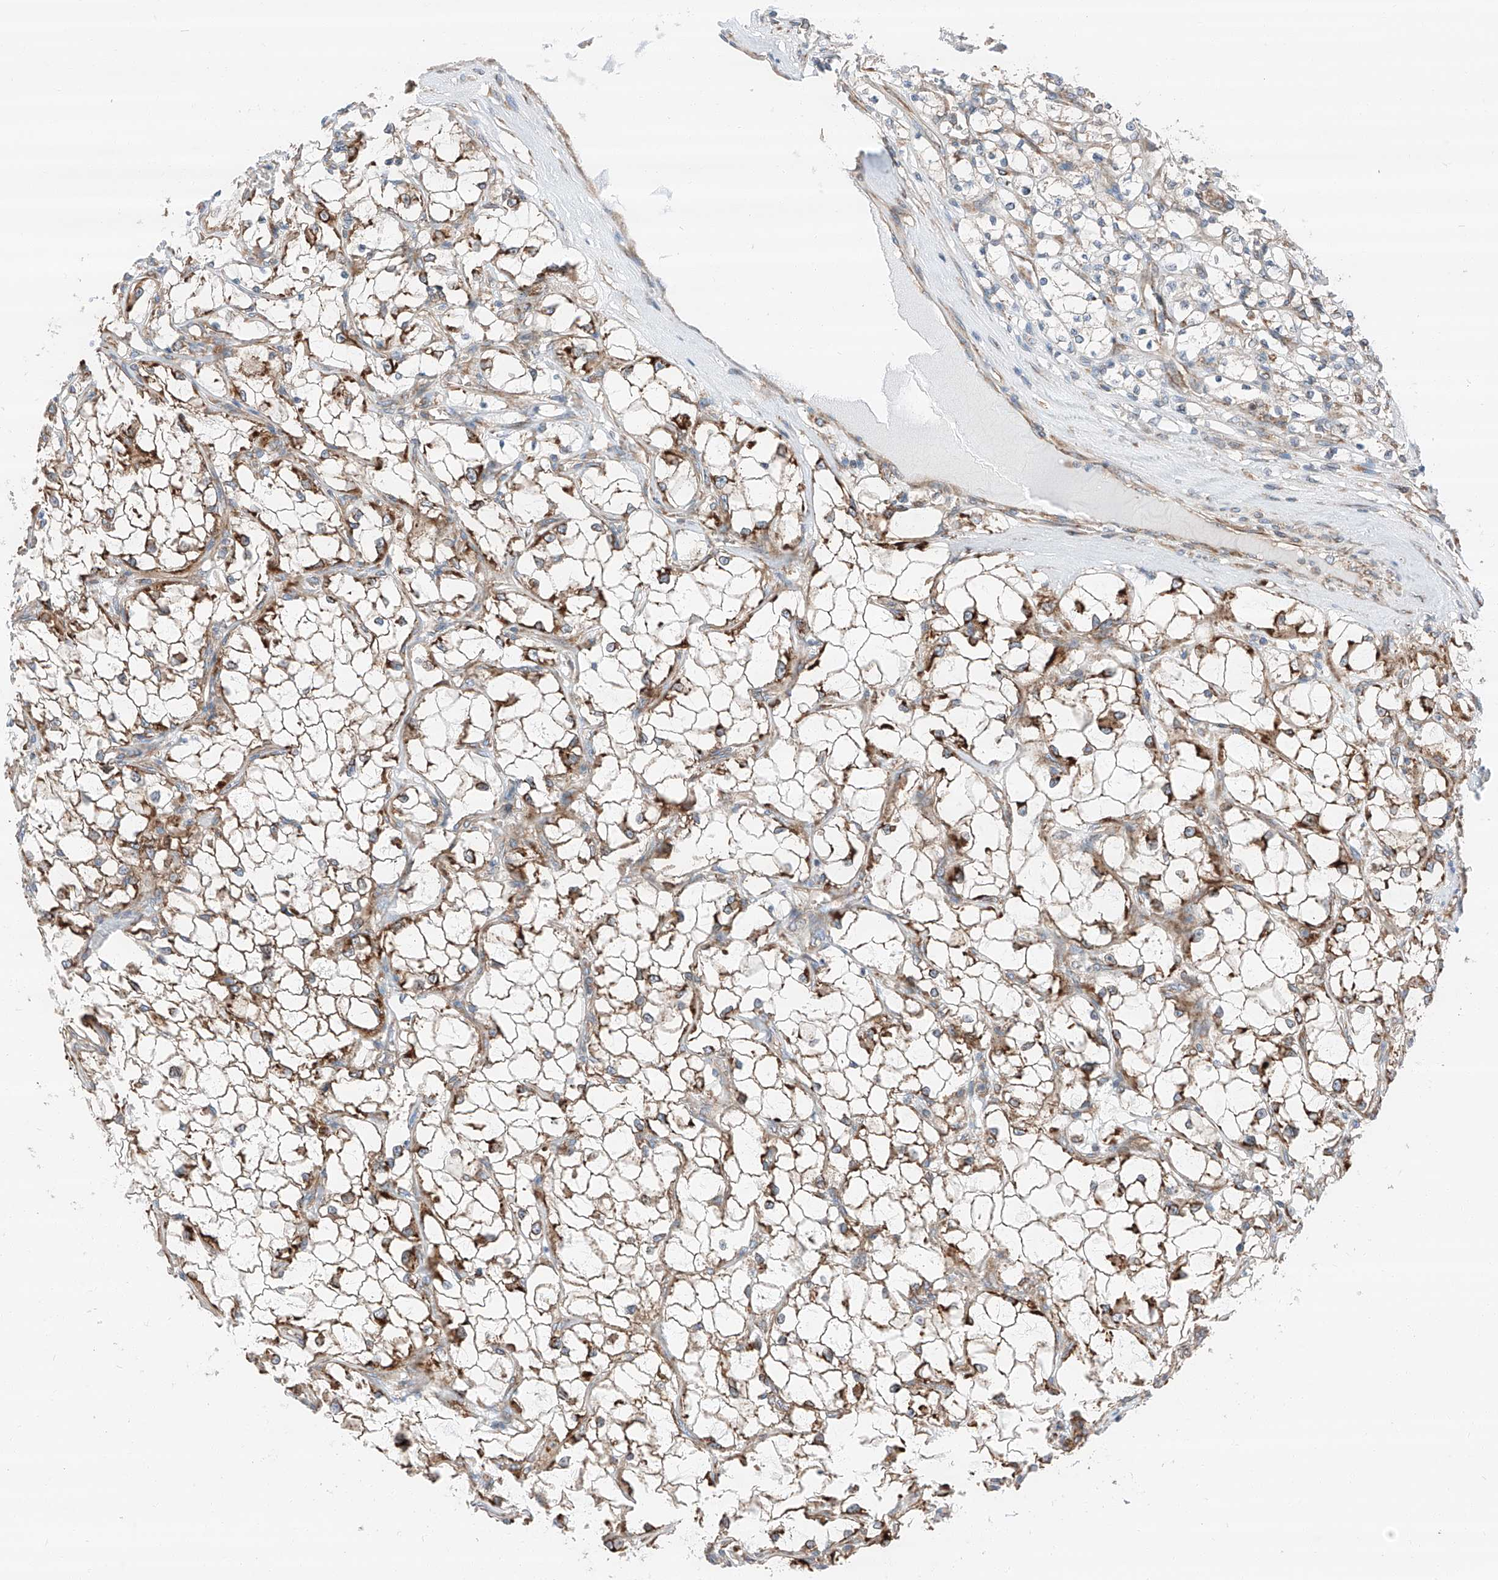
{"staining": {"intensity": "moderate", "quantity": "25%-75%", "location": "cytoplasmic/membranous"}, "tissue": "renal cancer", "cell_type": "Tumor cells", "image_type": "cancer", "snomed": [{"axis": "morphology", "description": "Adenocarcinoma, NOS"}, {"axis": "topography", "description": "Kidney"}], "caption": "Immunohistochemical staining of human renal cancer demonstrates medium levels of moderate cytoplasmic/membranous expression in about 25%-75% of tumor cells.", "gene": "ZC3H15", "patient": {"sex": "female", "age": 69}}